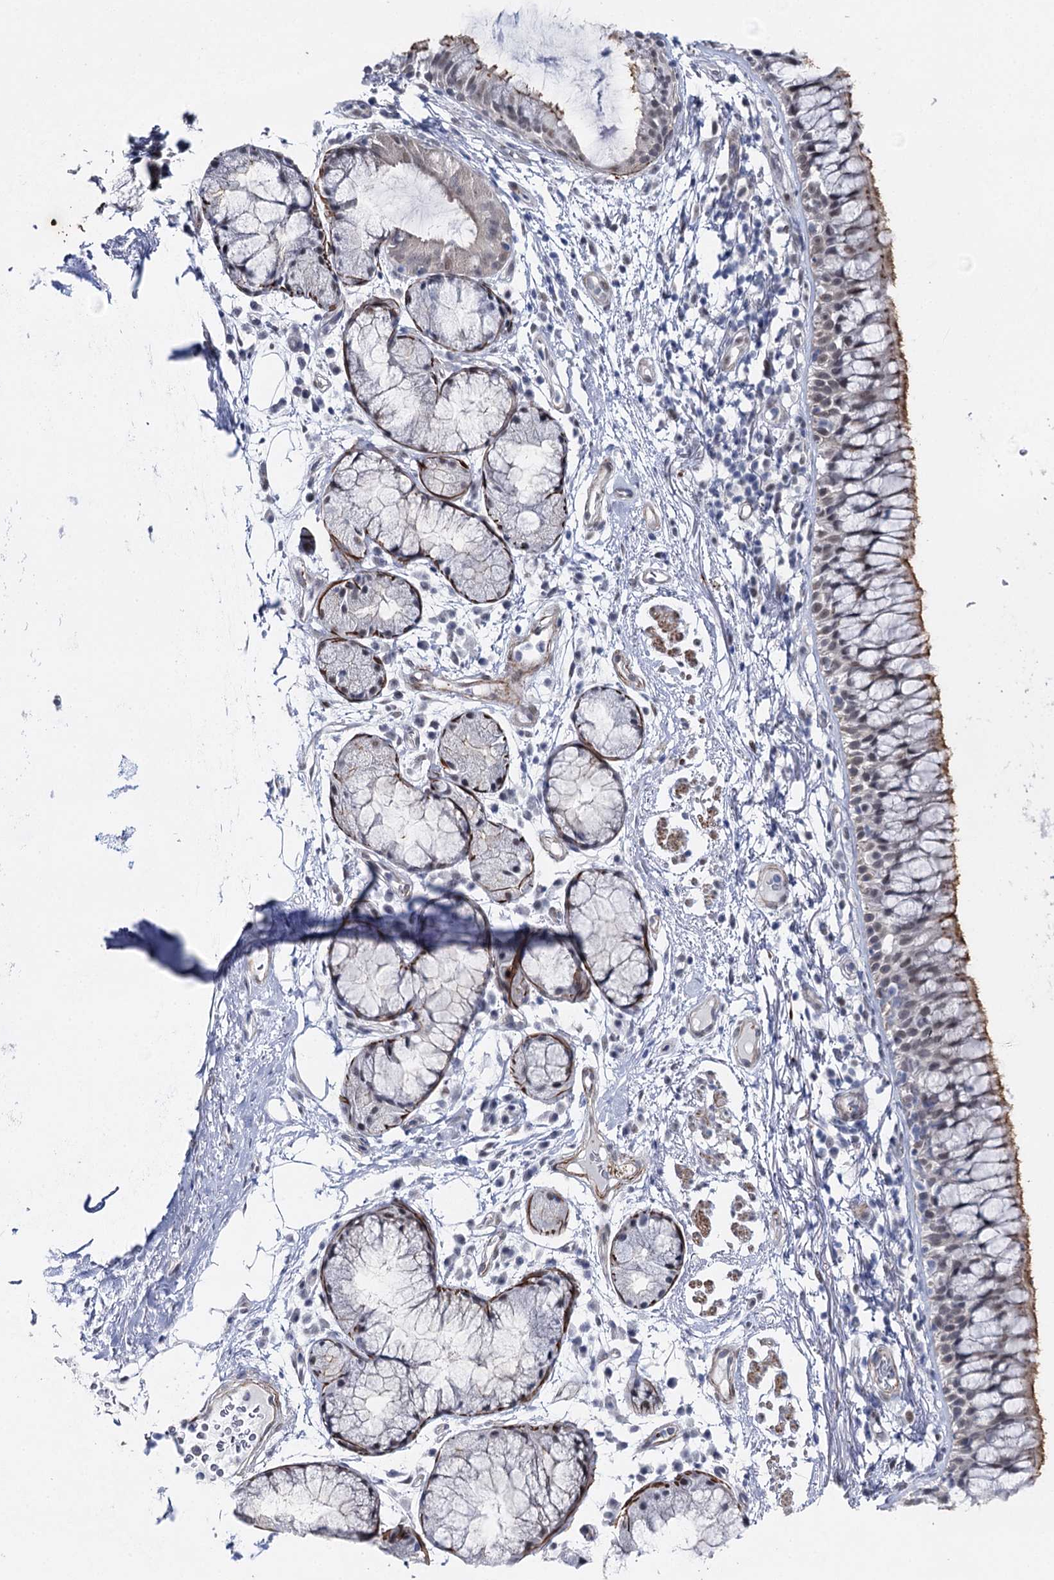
{"staining": {"intensity": "weak", "quantity": "25%-75%", "location": "cytoplasmic/membranous"}, "tissue": "bronchus", "cell_type": "Respiratory epithelial cells", "image_type": "normal", "snomed": [{"axis": "morphology", "description": "Normal tissue, NOS"}, {"axis": "topography", "description": "Cartilage tissue"}, {"axis": "topography", "description": "Bronchus"}], "caption": "The histopathology image exhibits staining of benign bronchus, revealing weak cytoplasmic/membranous protein positivity (brown color) within respiratory epithelial cells.", "gene": "AGXT2", "patient": {"sex": "female", "age": 73}}